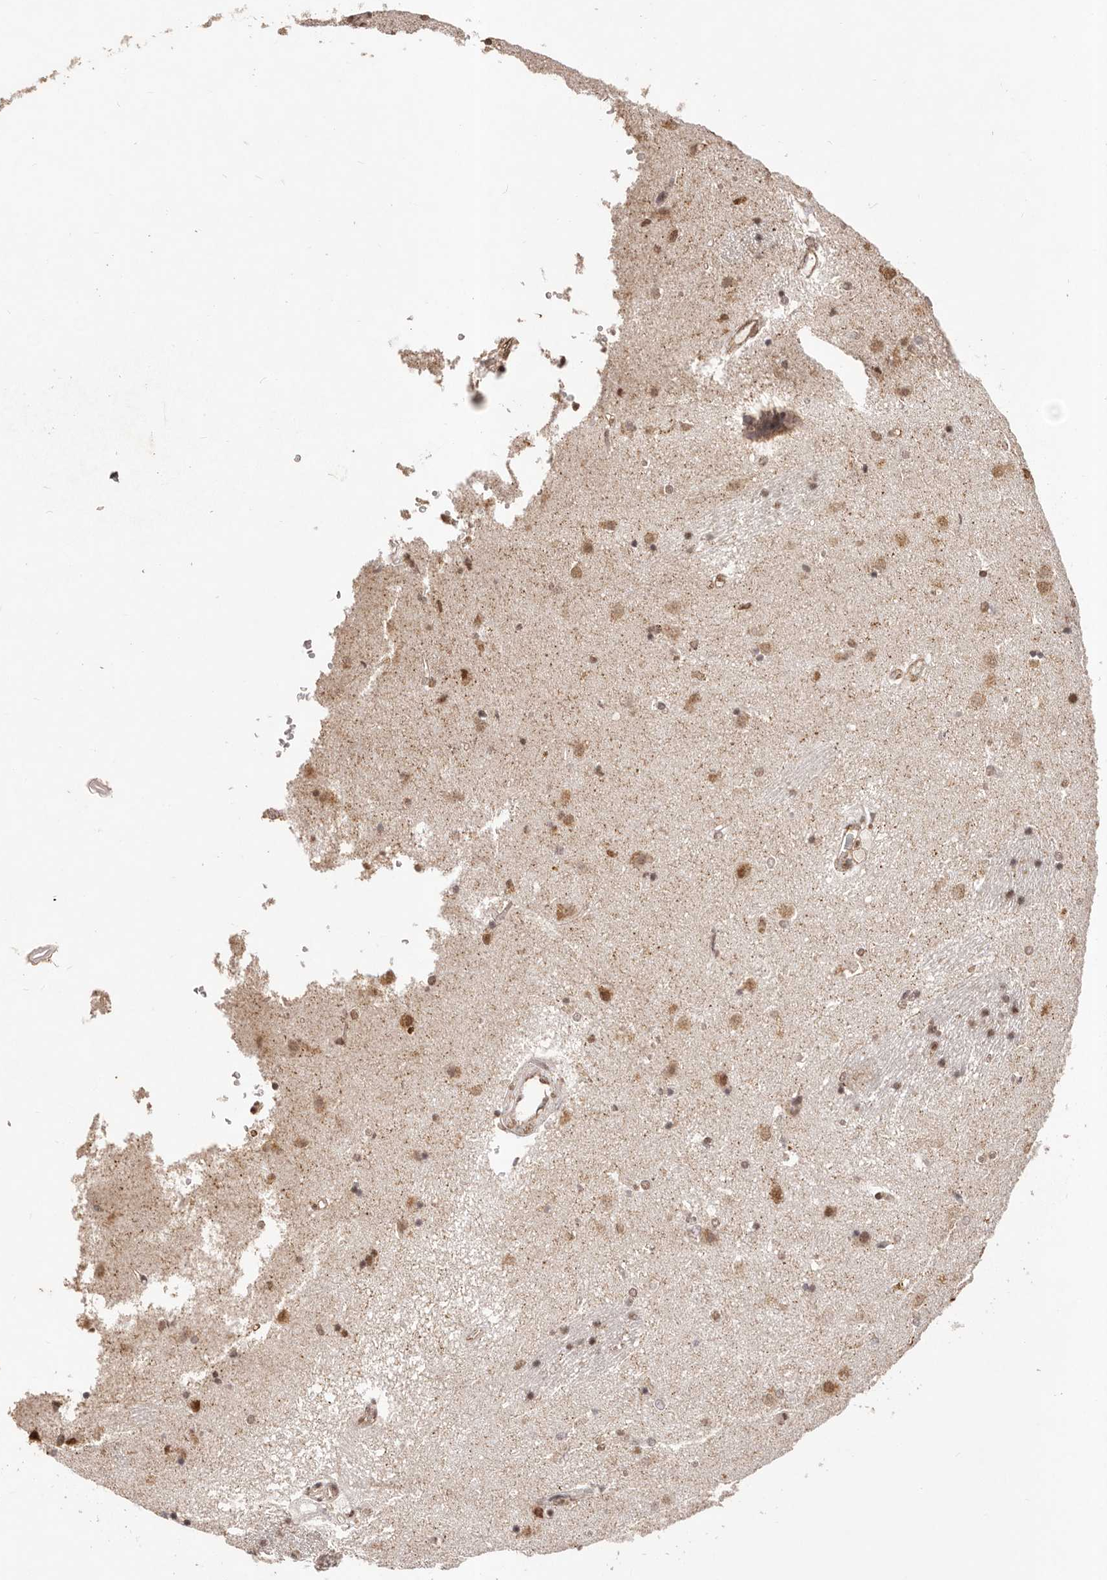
{"staining": {"intensity": "moderate", "quantity": "<25%", "location": "nuclear"}, "tissue": "caudate", "cell_type": "Glial cells", "image_type": "normal", "snomed": [{"axis": "morphology", "description": "Normal tissue, NOS"}, {"axis": "topography", "description": "Lateral ventricle wall"}], "caption": "Brown immunohistochemical staining in benign human caudate displays moderate nuclear staining in approximately <25% of glial cells.", "gene": "RPS6KA5", "patient": {"sex": "male", "age": 70}}